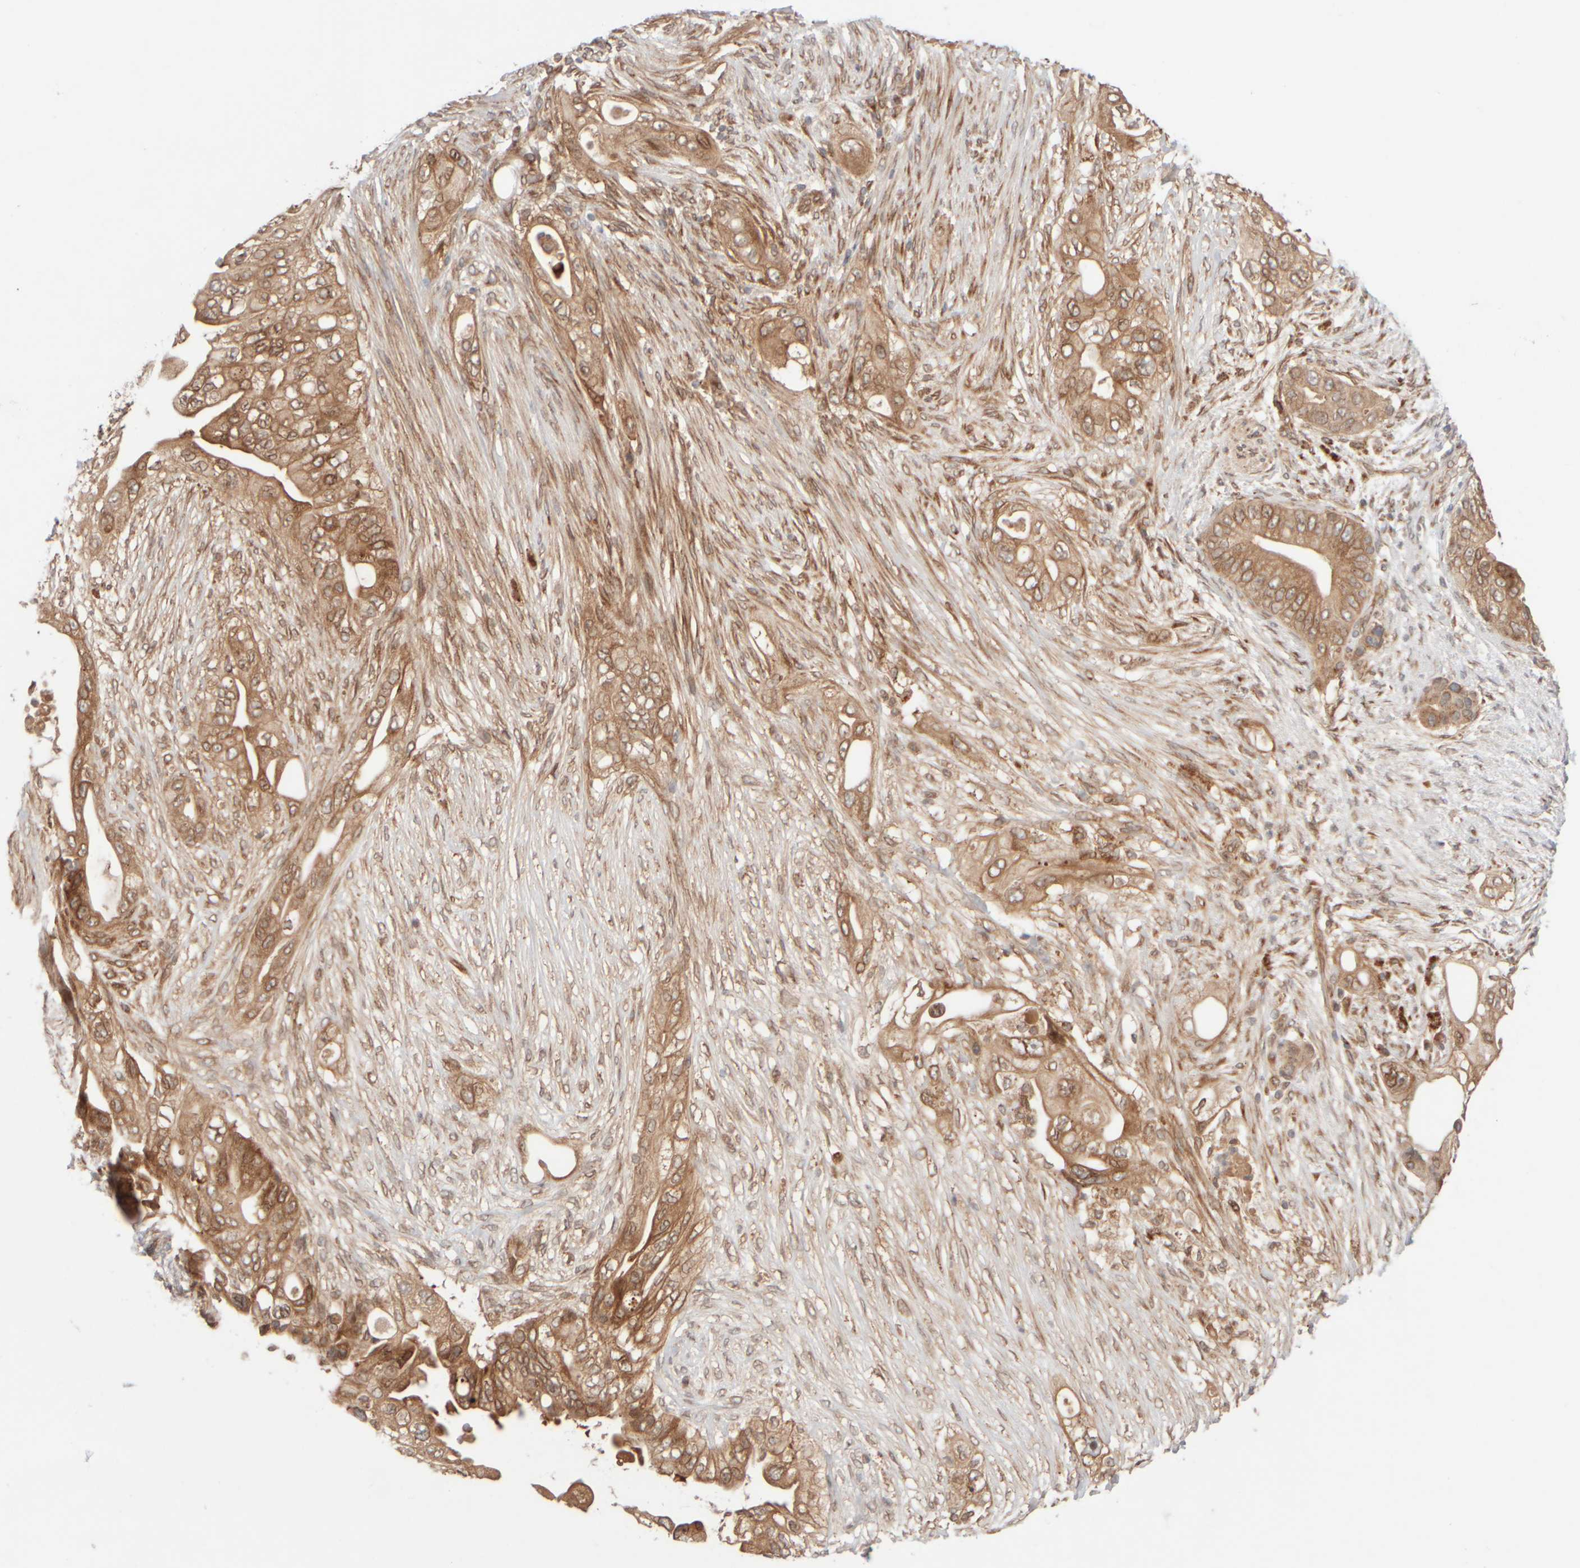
{"staining": {"intensity": "moderate", "quantity": ">75%", "location": "cytoplasmic/membranous"}, "tissue": "pancreatic cancer", "cell_type": "Tumor cells", "image_type": "cancer", "snomed": [{"axis": "morphology", "description": "Adenocarcinoma, NOS"}, {"axis": "topography", "description": "Pancreas"}], "caption": "Immunohistochemical staining of human pancreatic adenocarcinoma shows medium levels of moderate cytoplasmic/membranous positivity in about >75% of tumor cells. Nuclei are stained in blue.", "gene": "GCN1", "patient": {"sex": "male", "age": 53}}